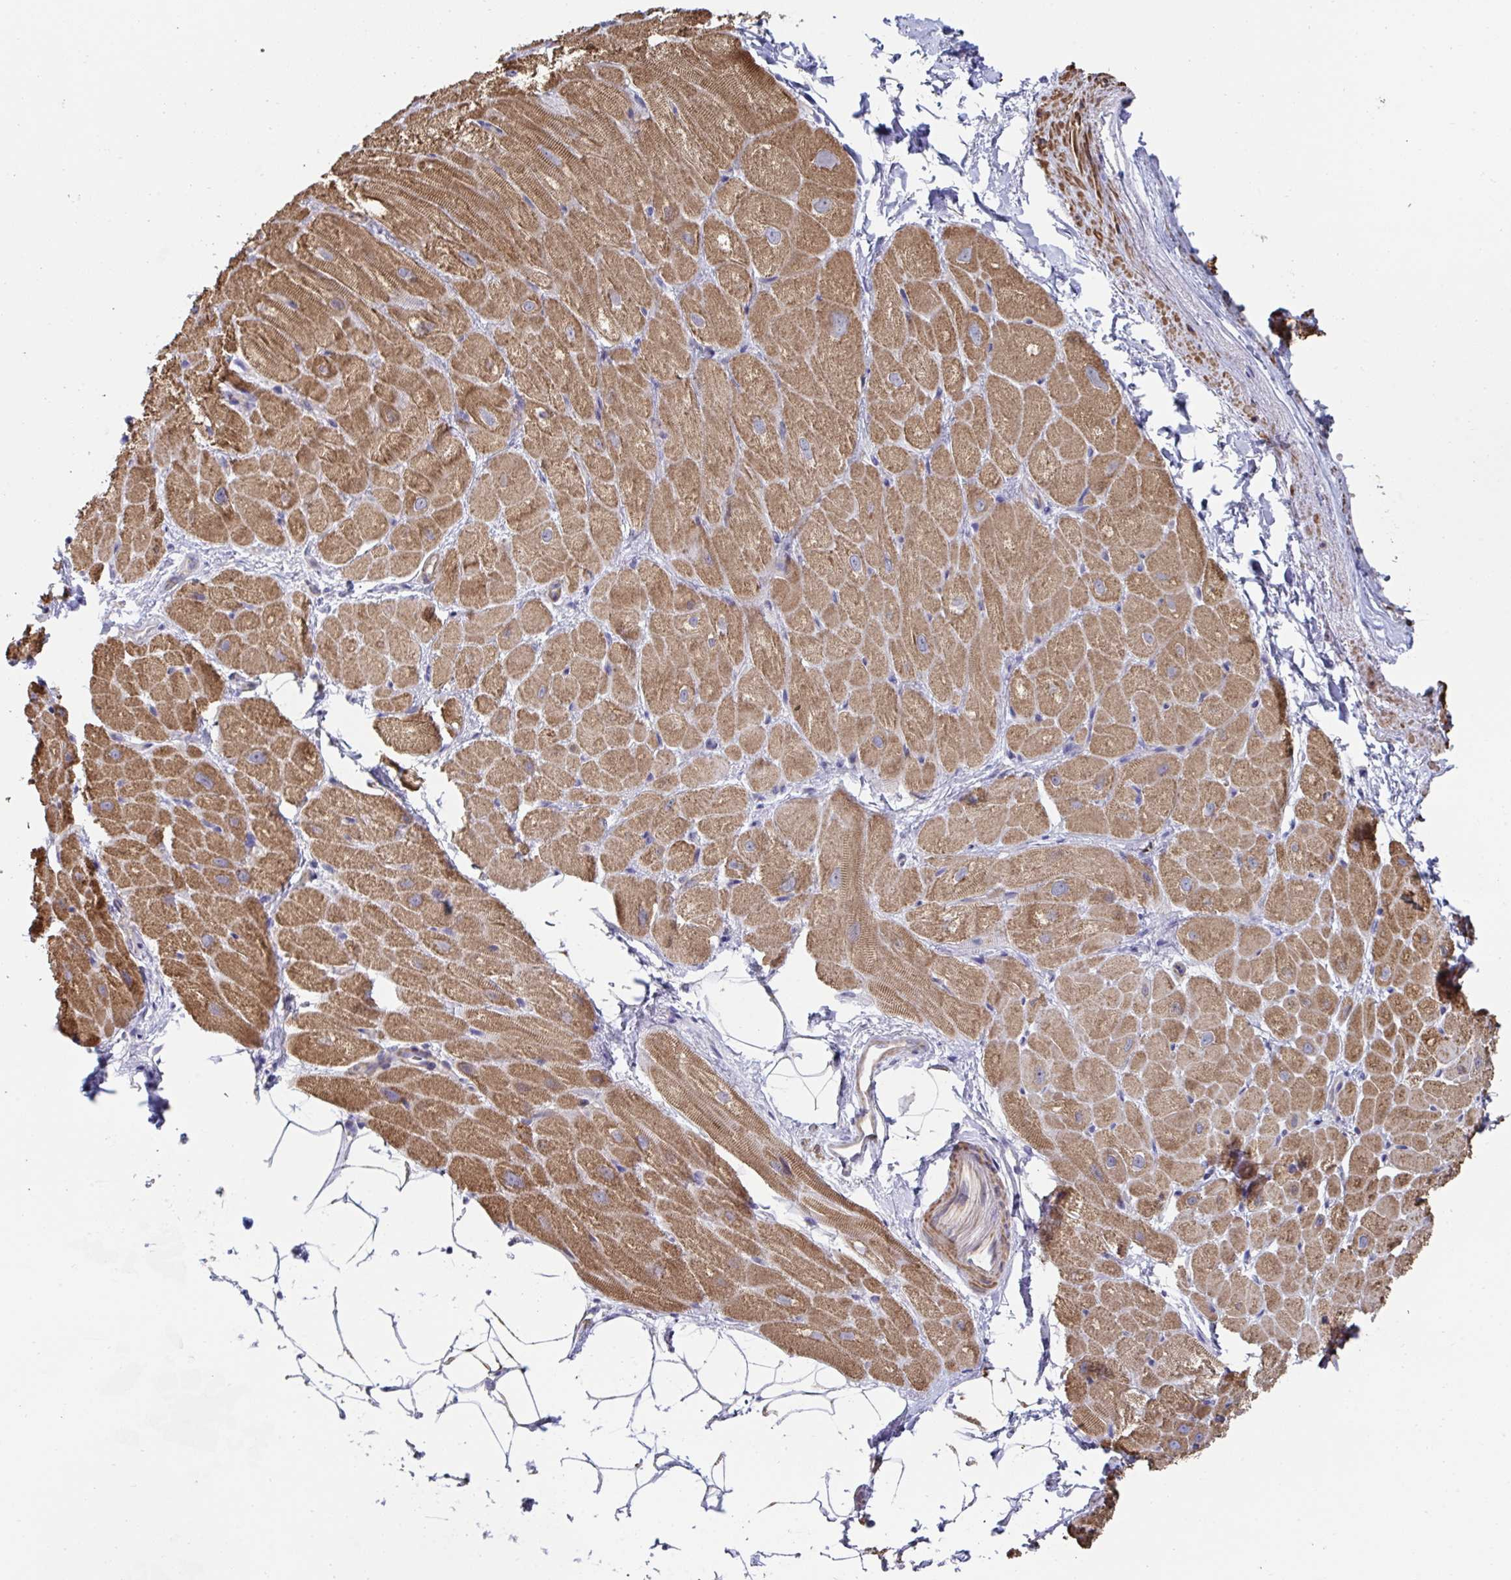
{"staining": {"intensity": "moderate", "quantity": ">75%", "location": "cytoplasmic/membranous"}, "tissue": "heart muscle", "cell_type": "Cardiomyocytes", "image_type": "normal", "snomed": [{"axis": "morphology", "description": "Normal tissue, NOS"}, {"axis": "topography", "description": "Heart"}], "caption": "Cardiomyocytes show moderate cytoplasmic/membranous expression in approximately >75% of cells in normal heart muscle. (DAB (3,3'-diaminobenzidine) = brown stain, brightfield microscopy at high magnification).", "gene": "DZANK1", "patient": {"sex": "male", "age": 62}}